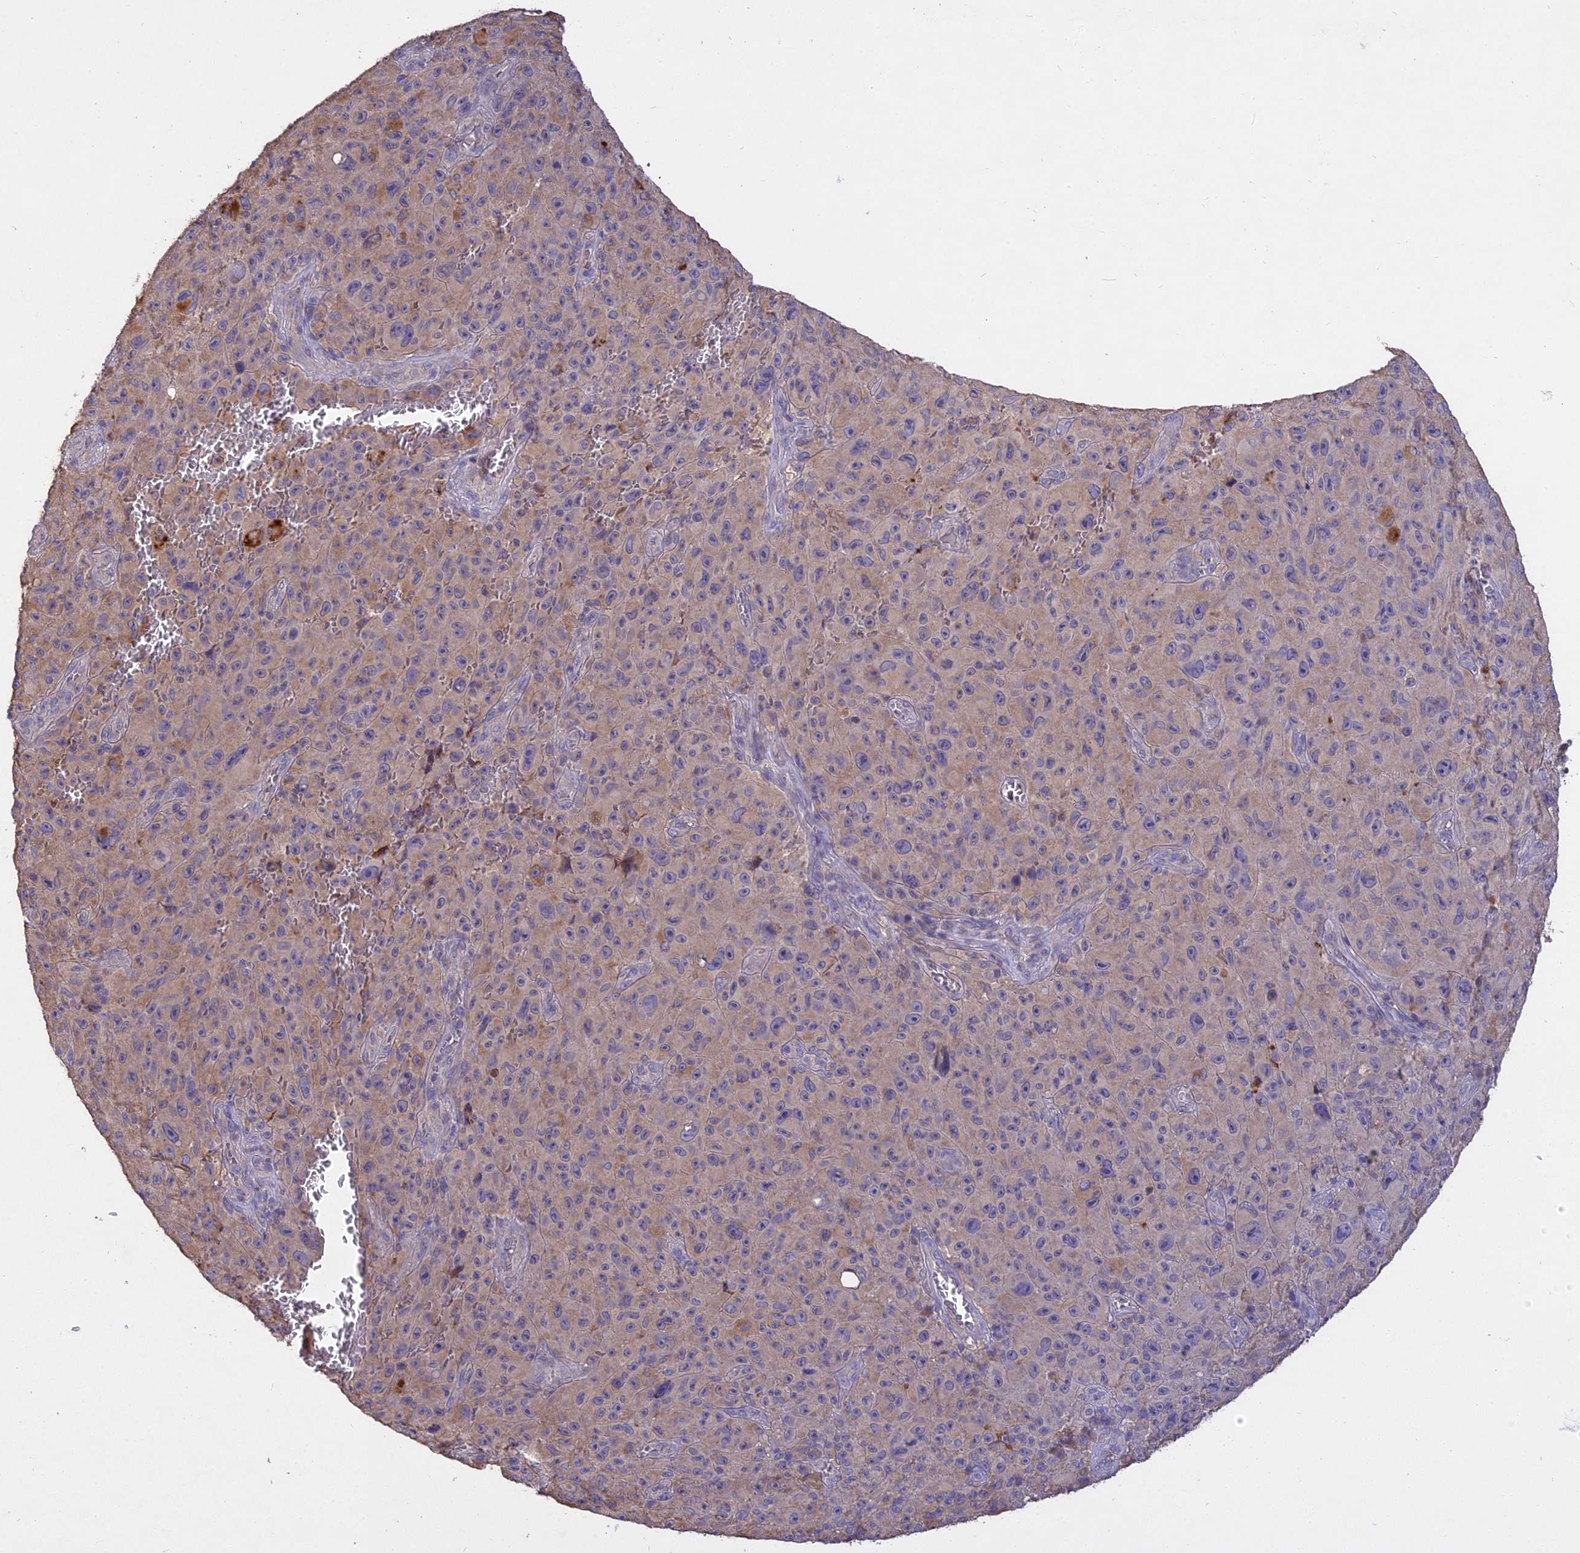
{"staining": {"intensity": "negative", "quantity": "none", "location": "none"}, "tissue": "melanoma", "cell_type": "Tumor cells", "image_type": "cancer", "snomed": [{"axis": "morphology", "description": "Malignant melanoma, NOS"}, {"axis": "topography", "description": "Skin"}], "caption": "The histopathology image demonstrates no significant positivity in tumor cells of melanoma.", "gene": "SLC26A4", "patient": {"sex": "female", "age": 82}}